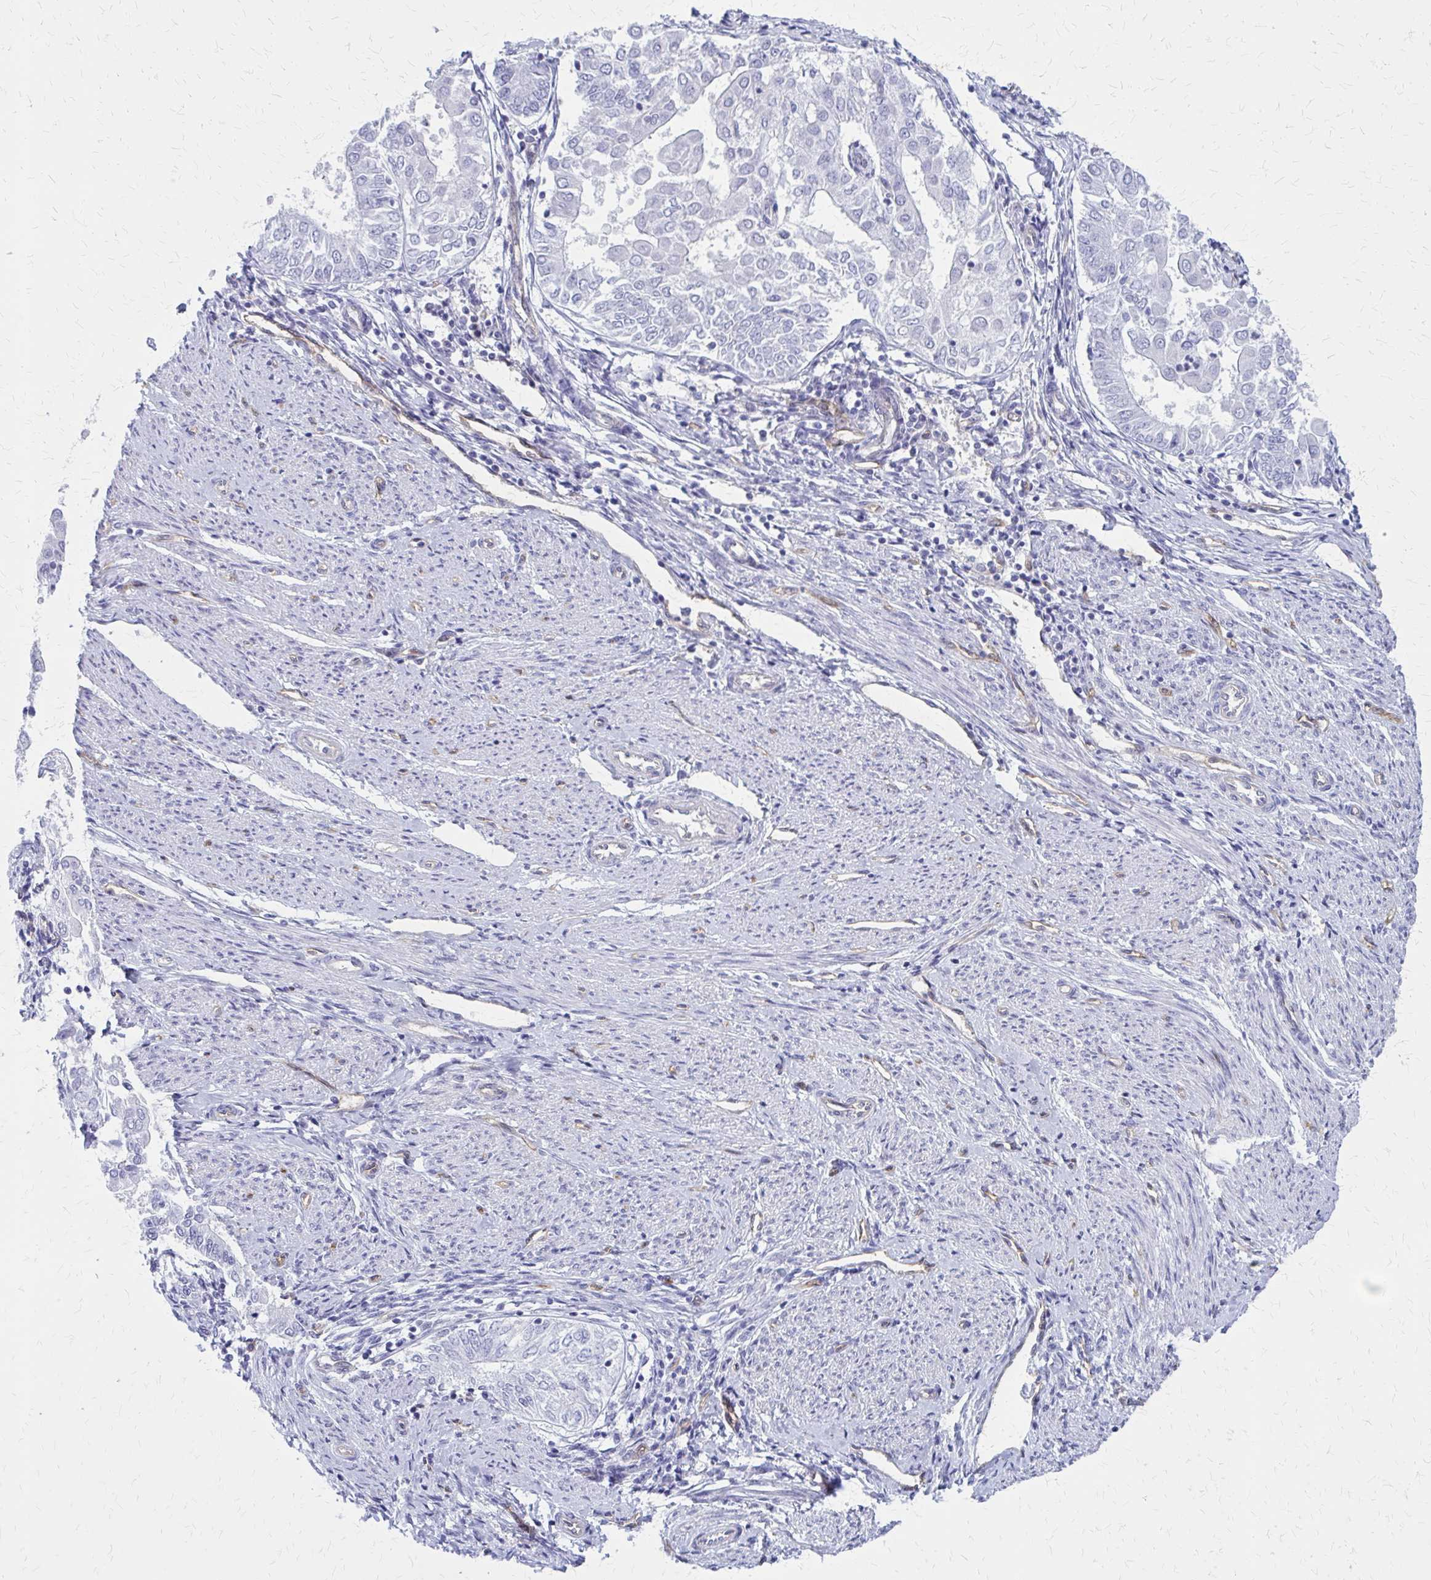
{"staining": {"intensity": "negative", "quantity": "none", "location": "none"}, "tissue": "endometrial cancer", "cell_type": "Tumor cells", "image_type": "cancer", "snomed": [{"axis": "morphology", "description": "Adenocarcinoma, NOS"}, {"axis": "topography", "description": "Endometrium"}], "caption": "A high-resolution photomicrograph shows immunohistochemistry (IHC) staining of endometrial cancer (adenocarcinoma), which demonstrates no significant positivity in tumor cells. (Immunohistochemistry, brightfield microscopy, high magnification).", "gene": "CLIC2", "patient": {"sex": "female", "age": 68}}